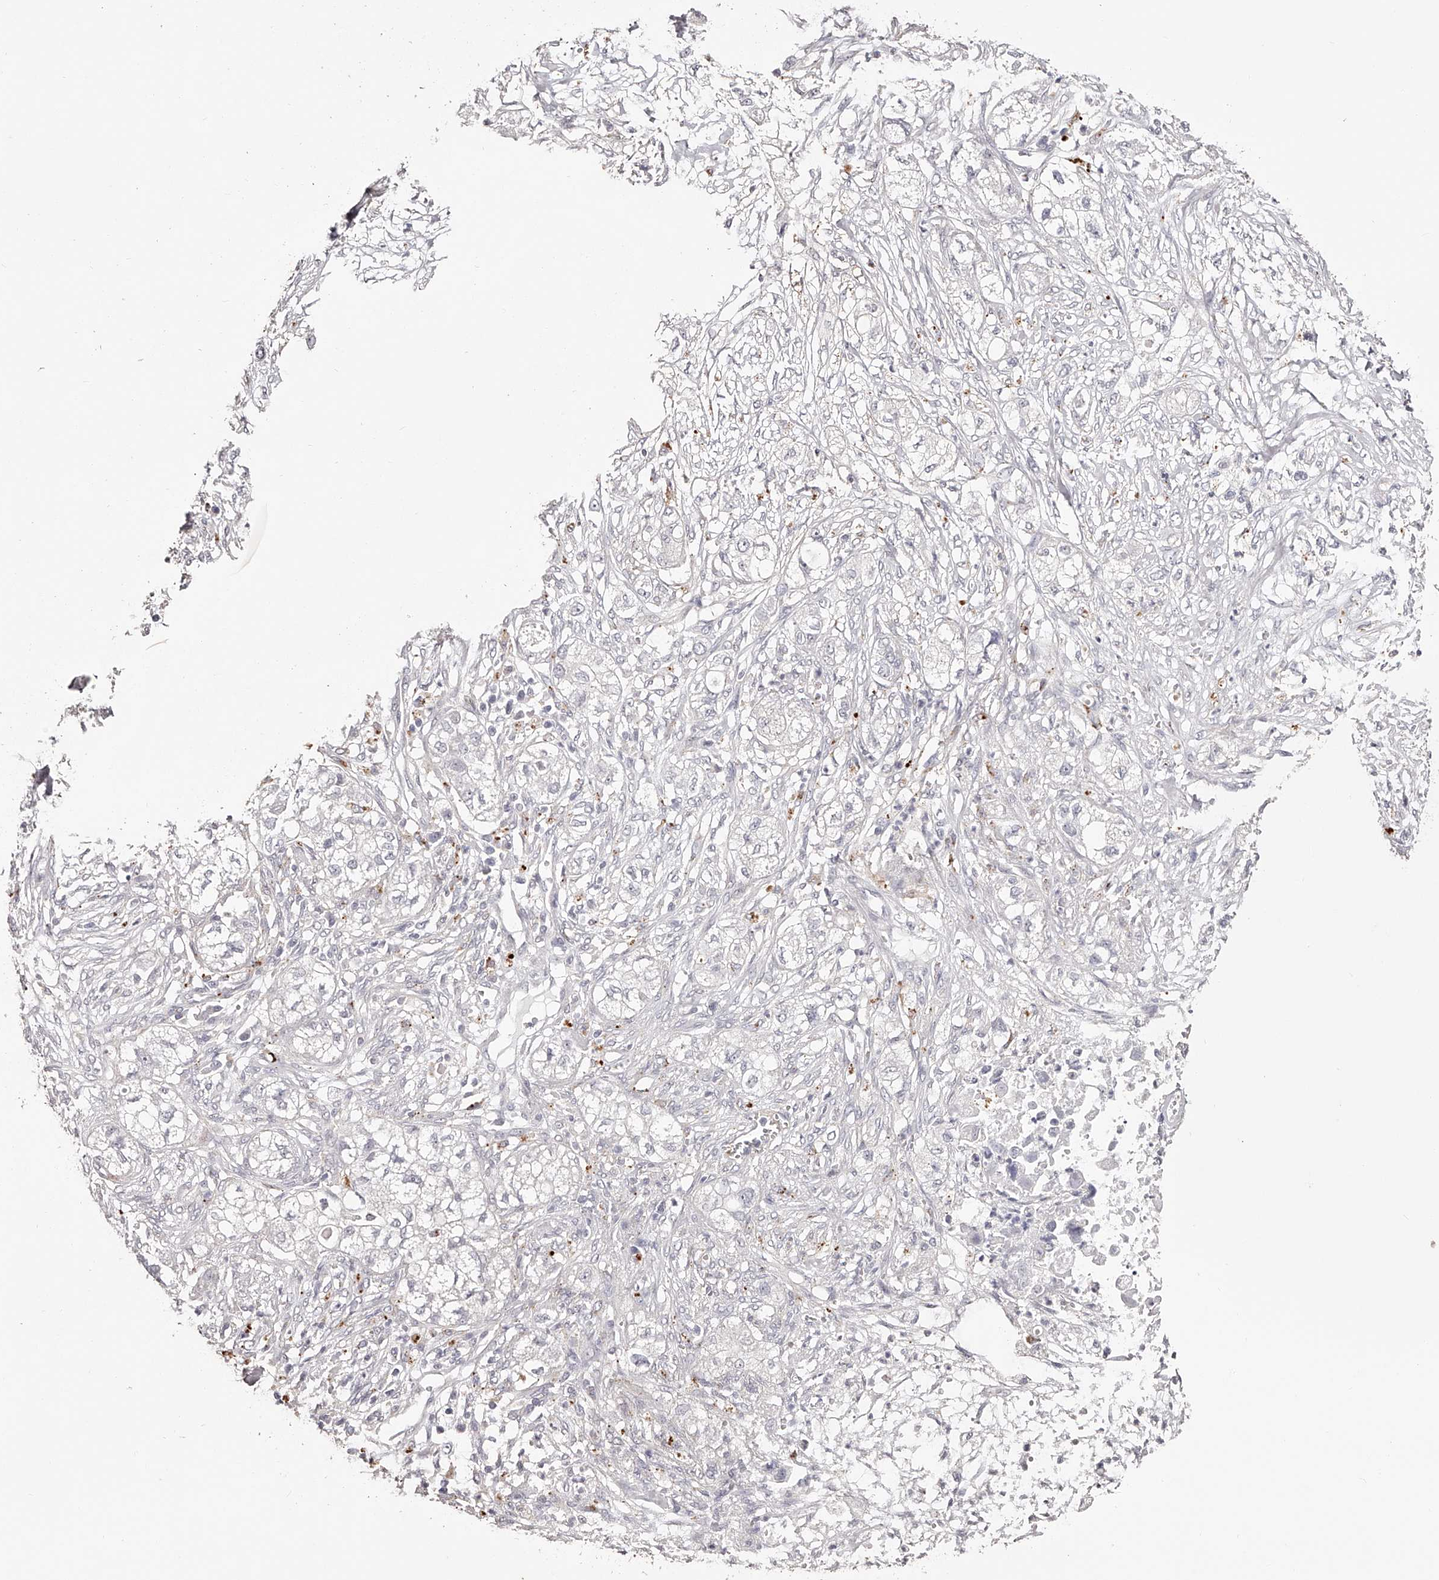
{"staining": {"intensity": "negative", "quantity": "none", "location": "none"}, "tissue": "pancreatic cancer", "cell_type": "Tumor cells", "image_type": "cancer", "snomed": [{"axis": "morphology", "description": "Adenocarcinoma, NOS"}, {"axis": "topography", "description": "Pancreas"}], "caption": "The immunohistochemistry (IHC) micrograph has no significant staining in tumor cells of pancreatic cancer tissue. The staining was performed using DAB to visualize the protein expression in brown, while the nuclei were stained in blue with hematoxylin (Magnification: 20x).", "gene": "SLC35D3", "patient": {"sex": "female", "age": 78}}